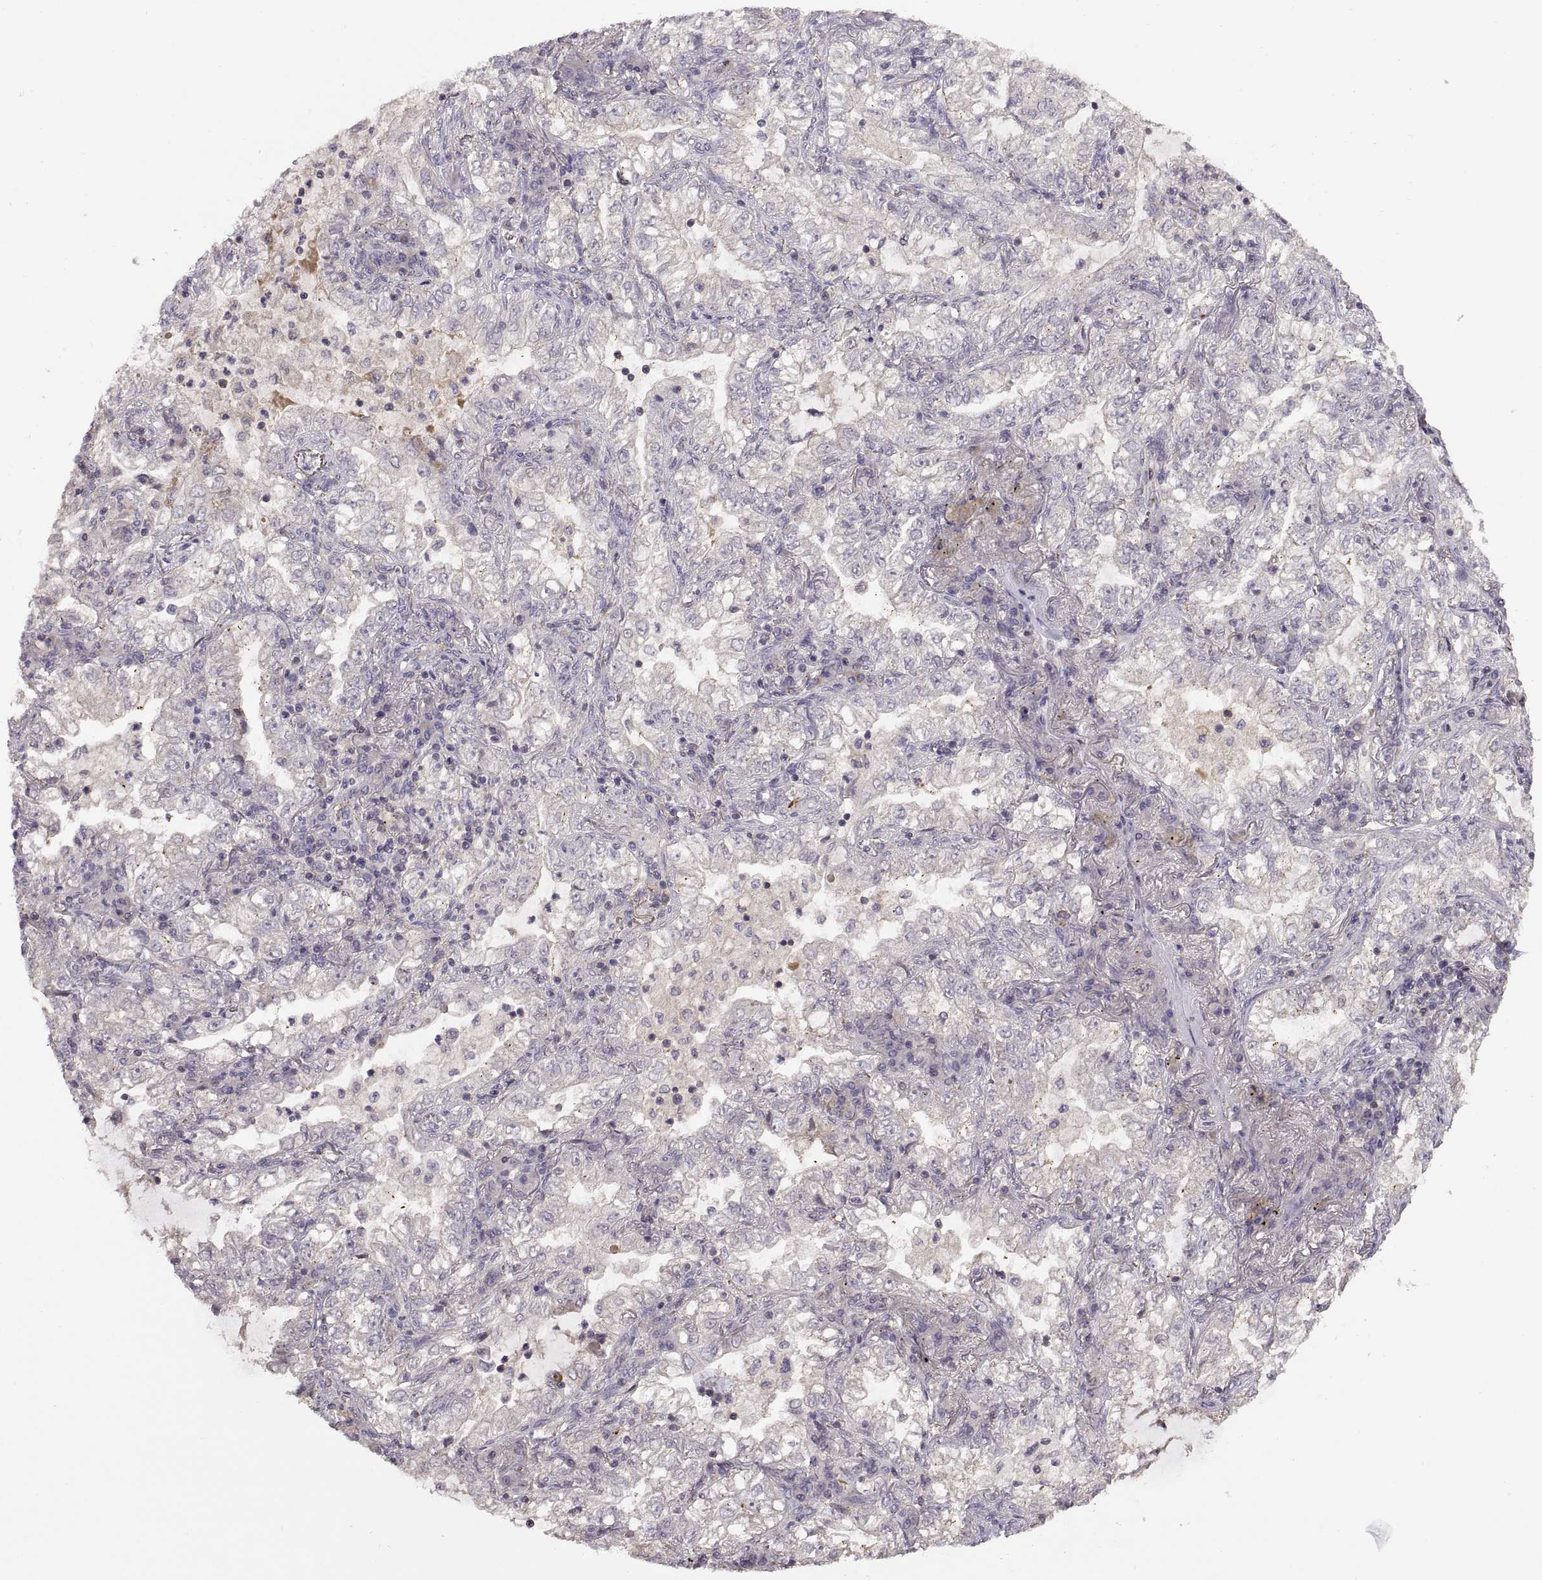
{"staining": {"intensity": "negative", "quantity": "none", "location": "none"}, "tissue": "lung cancer", "cell_type": "Tumor cells", "image_type": "cancer", "snomed": [{"axis": "morphology", "description": "Adenocarcinoma, NOS"}, {"axis": "topography", "description": "Lung"}], "caption": "There is no significant staining in tumor cells of adenocarcinoma (lung).", "gene": "NMNAT2", "patient": {"sex": "female", "age": 73}}